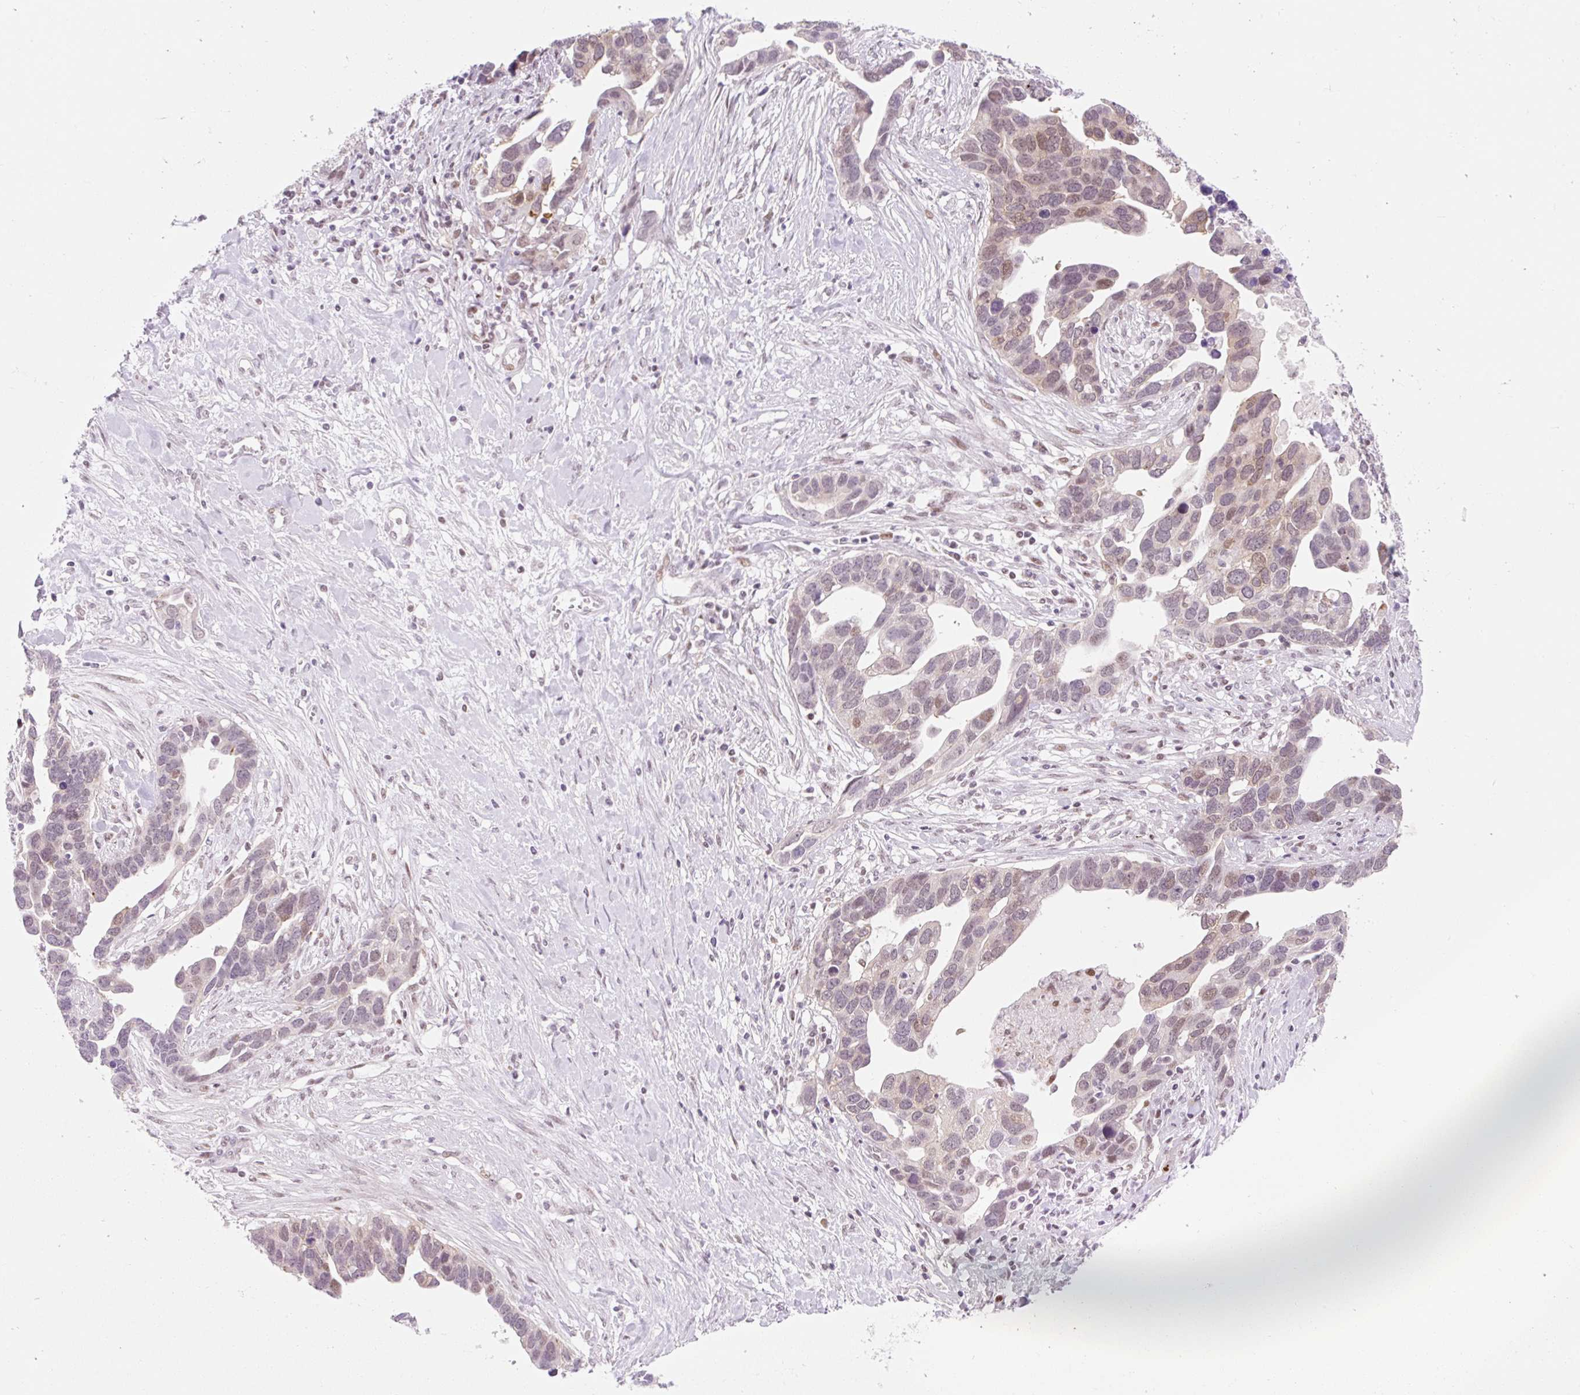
{"staining": {"intensity": "weak", "quantity": ">75%", "location": "nuclear"}, "tissue": "ovarian cancer", "cell_type": "Tumor cells", "image_type": "cancer", "snomed": [{"axis": "morphology", "description": "Cystadenocarcinoma, serous, NOS"}, {"axis": "topography", "description": "Ovary"}], "caption": "A high-resolution image shows immunohistochemistry staining of ovarian cancer, which displays weak nuclear staining in approximately >75% of tumor cells.", "gene": "H2BW1", "patient": {"sex": "female", "age": 54}}